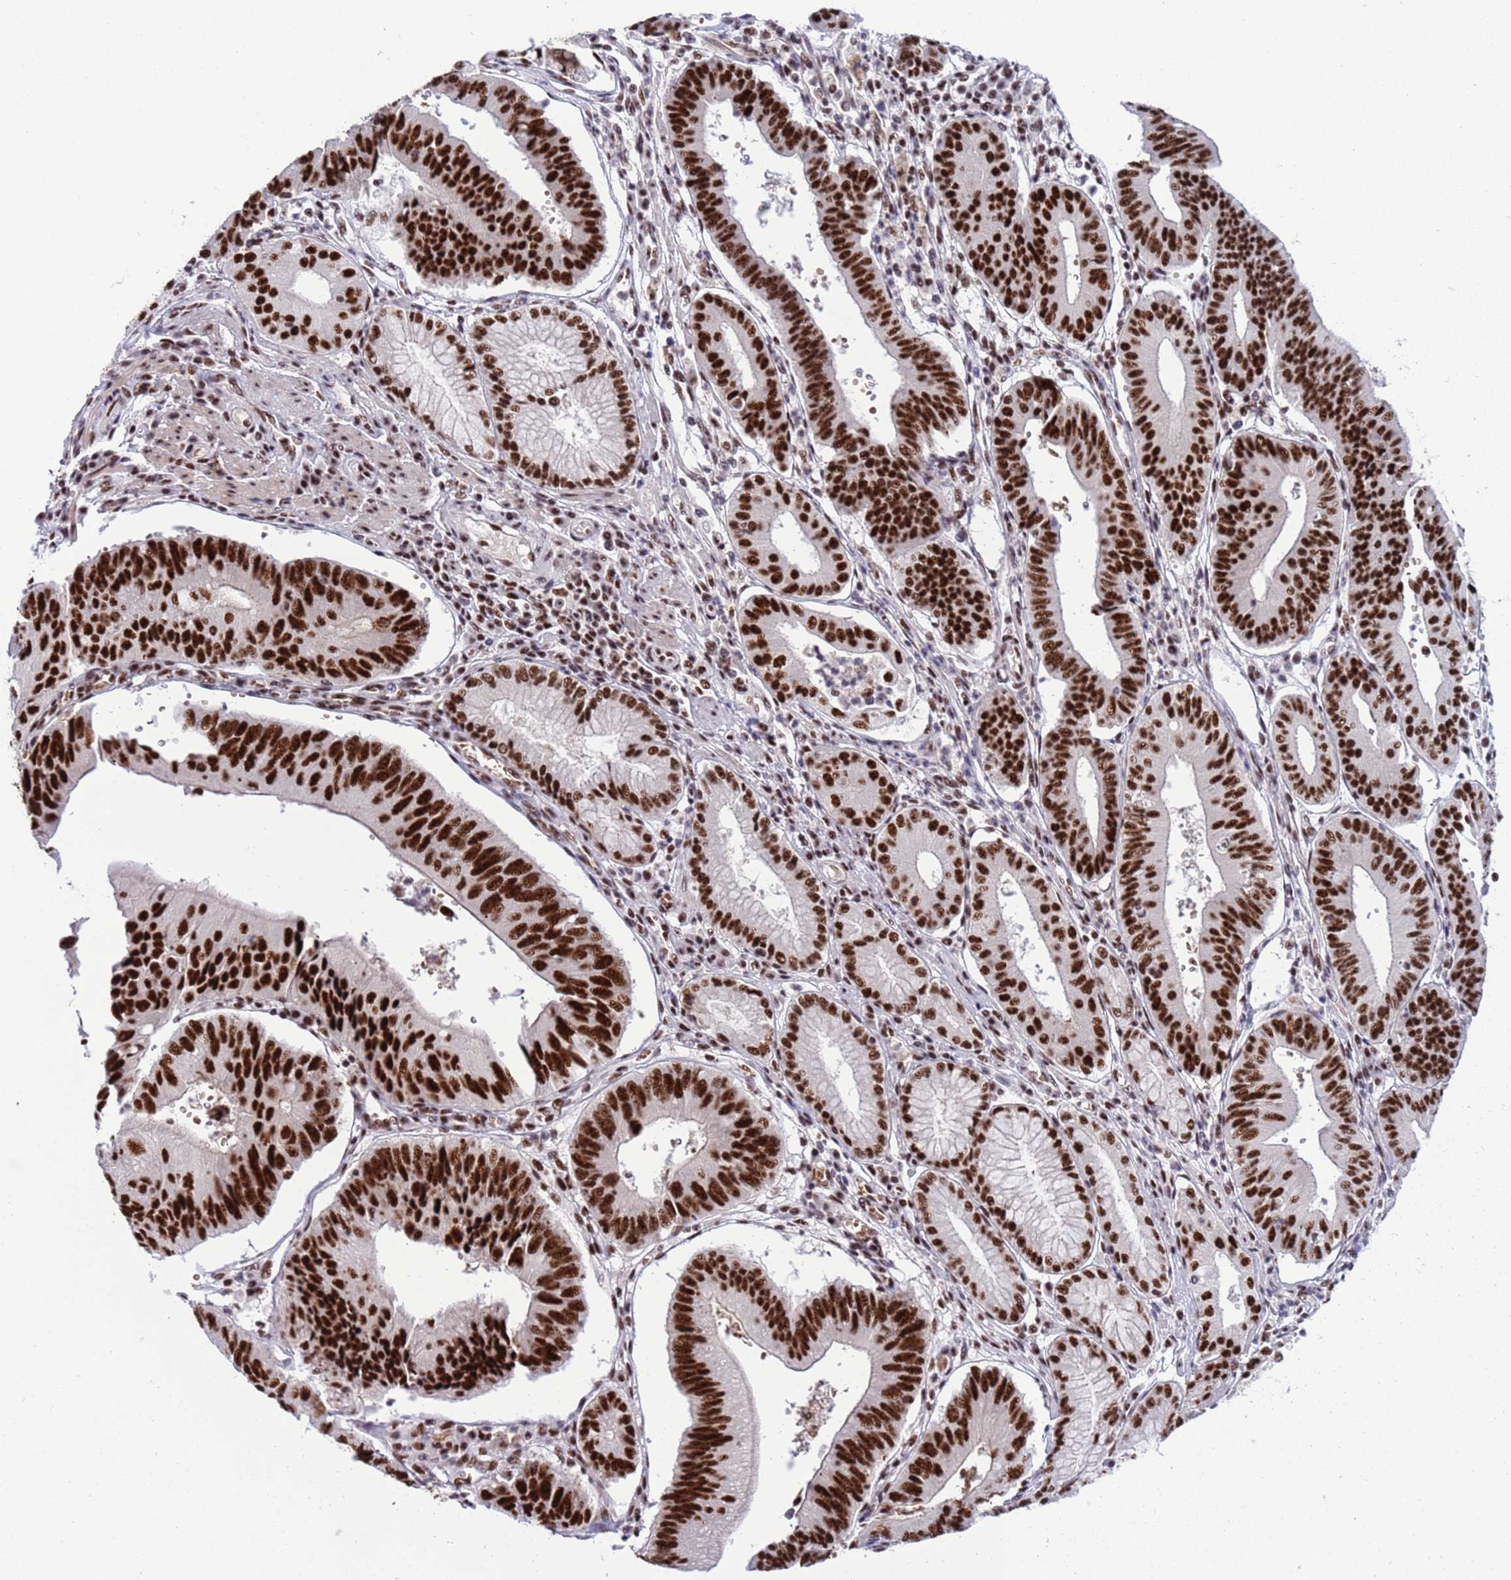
{"staining": {"intensity": "strong", "quantity": ">75%", "location": "nuclear"}, "tissue": "stomach cancer", "cell_type": "Tumor cells", "image_type": "cancer", "snomed": [{"axis": "morphology", "description": "Adenocarcinoma, NOS"}, {"axis": "topography", "description": "Stomach"}], "caption": "IHC of human stomach adenocarcinoma demonstrates high levels of strong nuclear positivity in about >75% of tumor cells. (IHC, brightfield microscopy, high magnification).", "gene": "THOC2", "patient": {"sex": "male", "age": 59}}